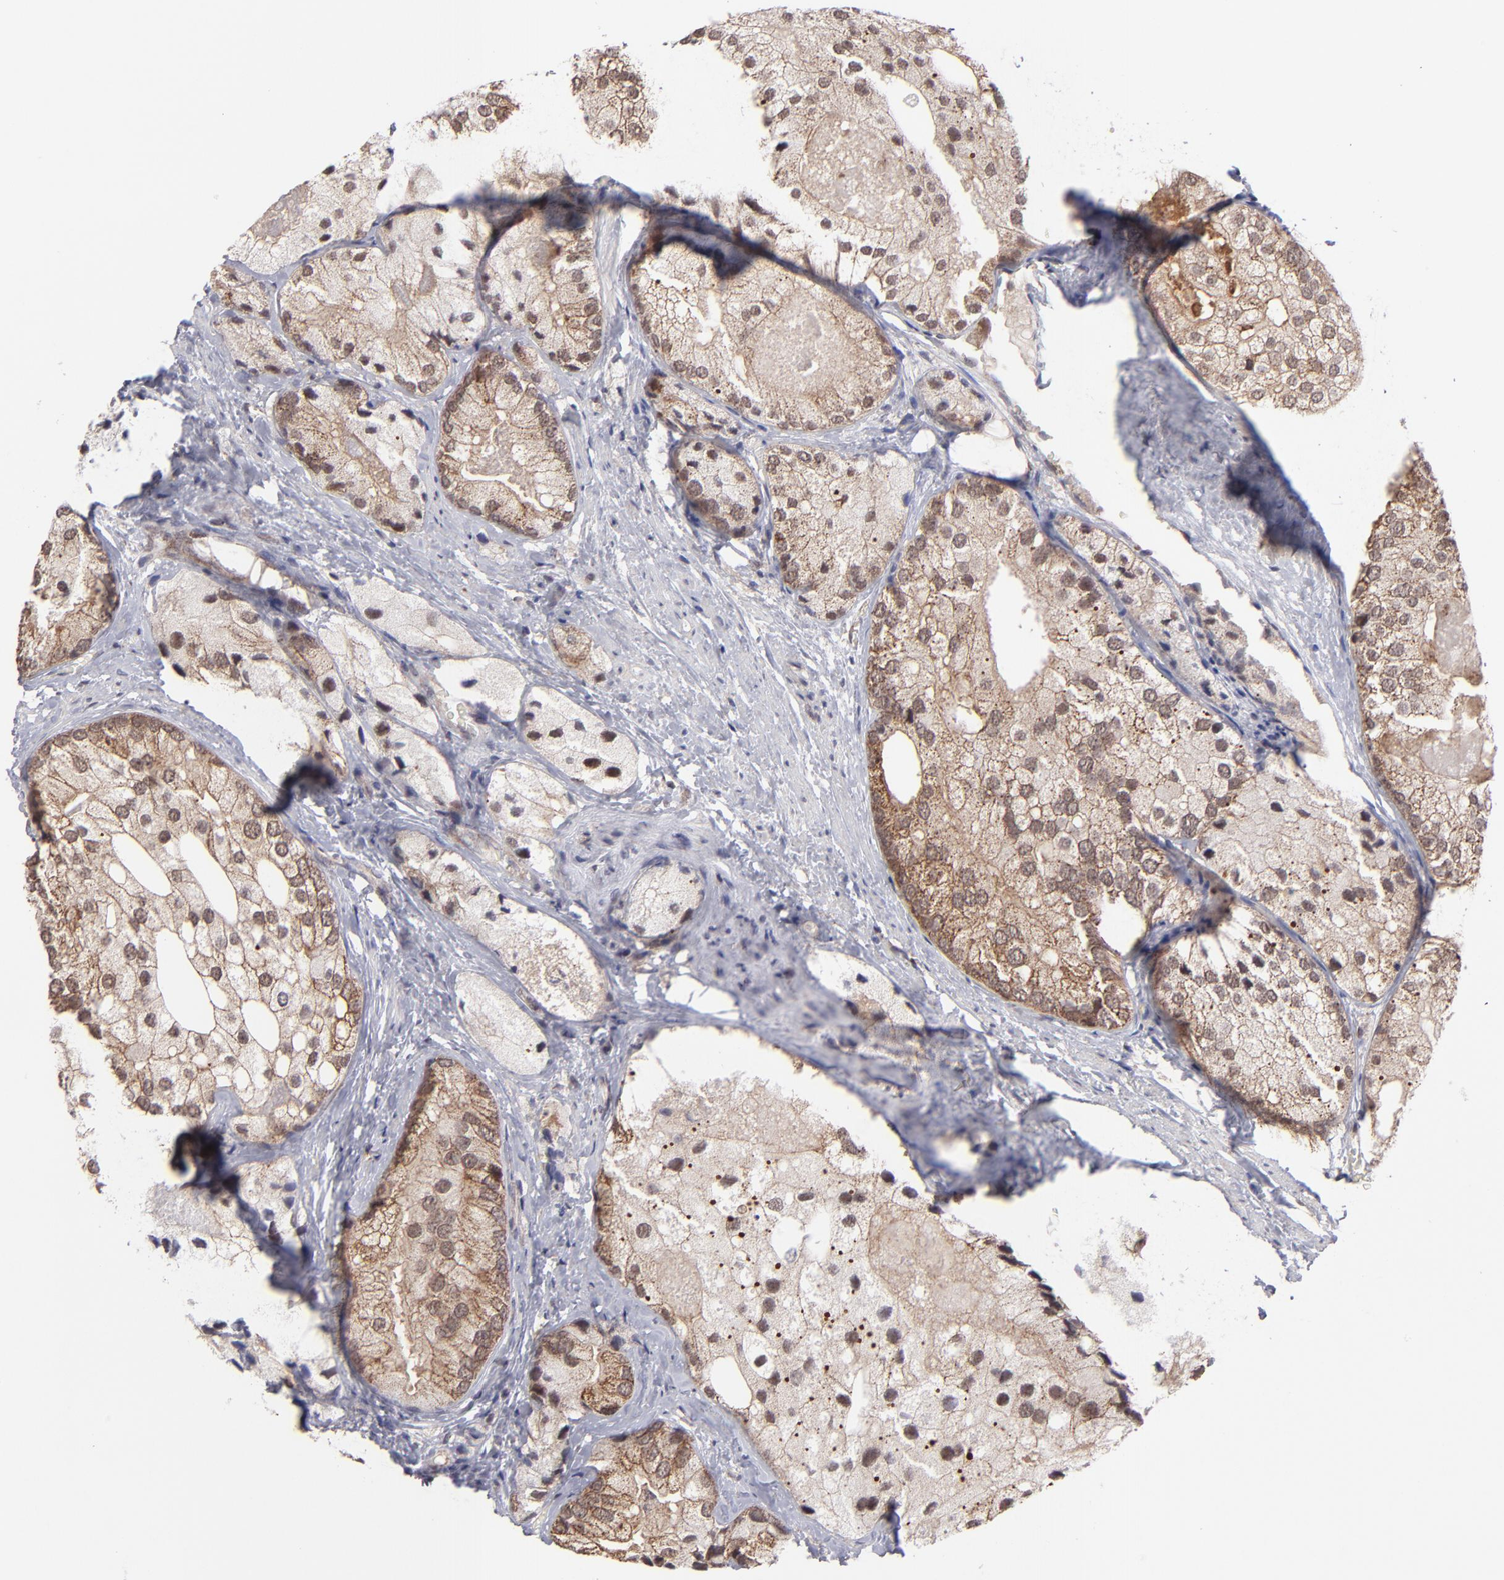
{"staining": {"intensity": "moderate", "quantity": ">75%", "location": "cytoplasmic/membranous,nuclear"}, "tissue": "prostate cancer", "cell_type": "Tumor cells", "image_type": "cancer", "snomed": [{"axis": "morphology", "description": "Adenocarcinoma, Low grade"}, {"axis": "topography", "description": "Prostate"}], "caption": "IHC (DAB (3,3'-diaminobenzidine)) staining of prostate cancer (adenocarcinoma (low-grade)) demonstrates moderate cytoplasmic/membranous and nuclear protein positivity in approximately >75% of tumor cells.", "gene": "SLC15A1", "patient": {"sex": "male", "age": 69}}